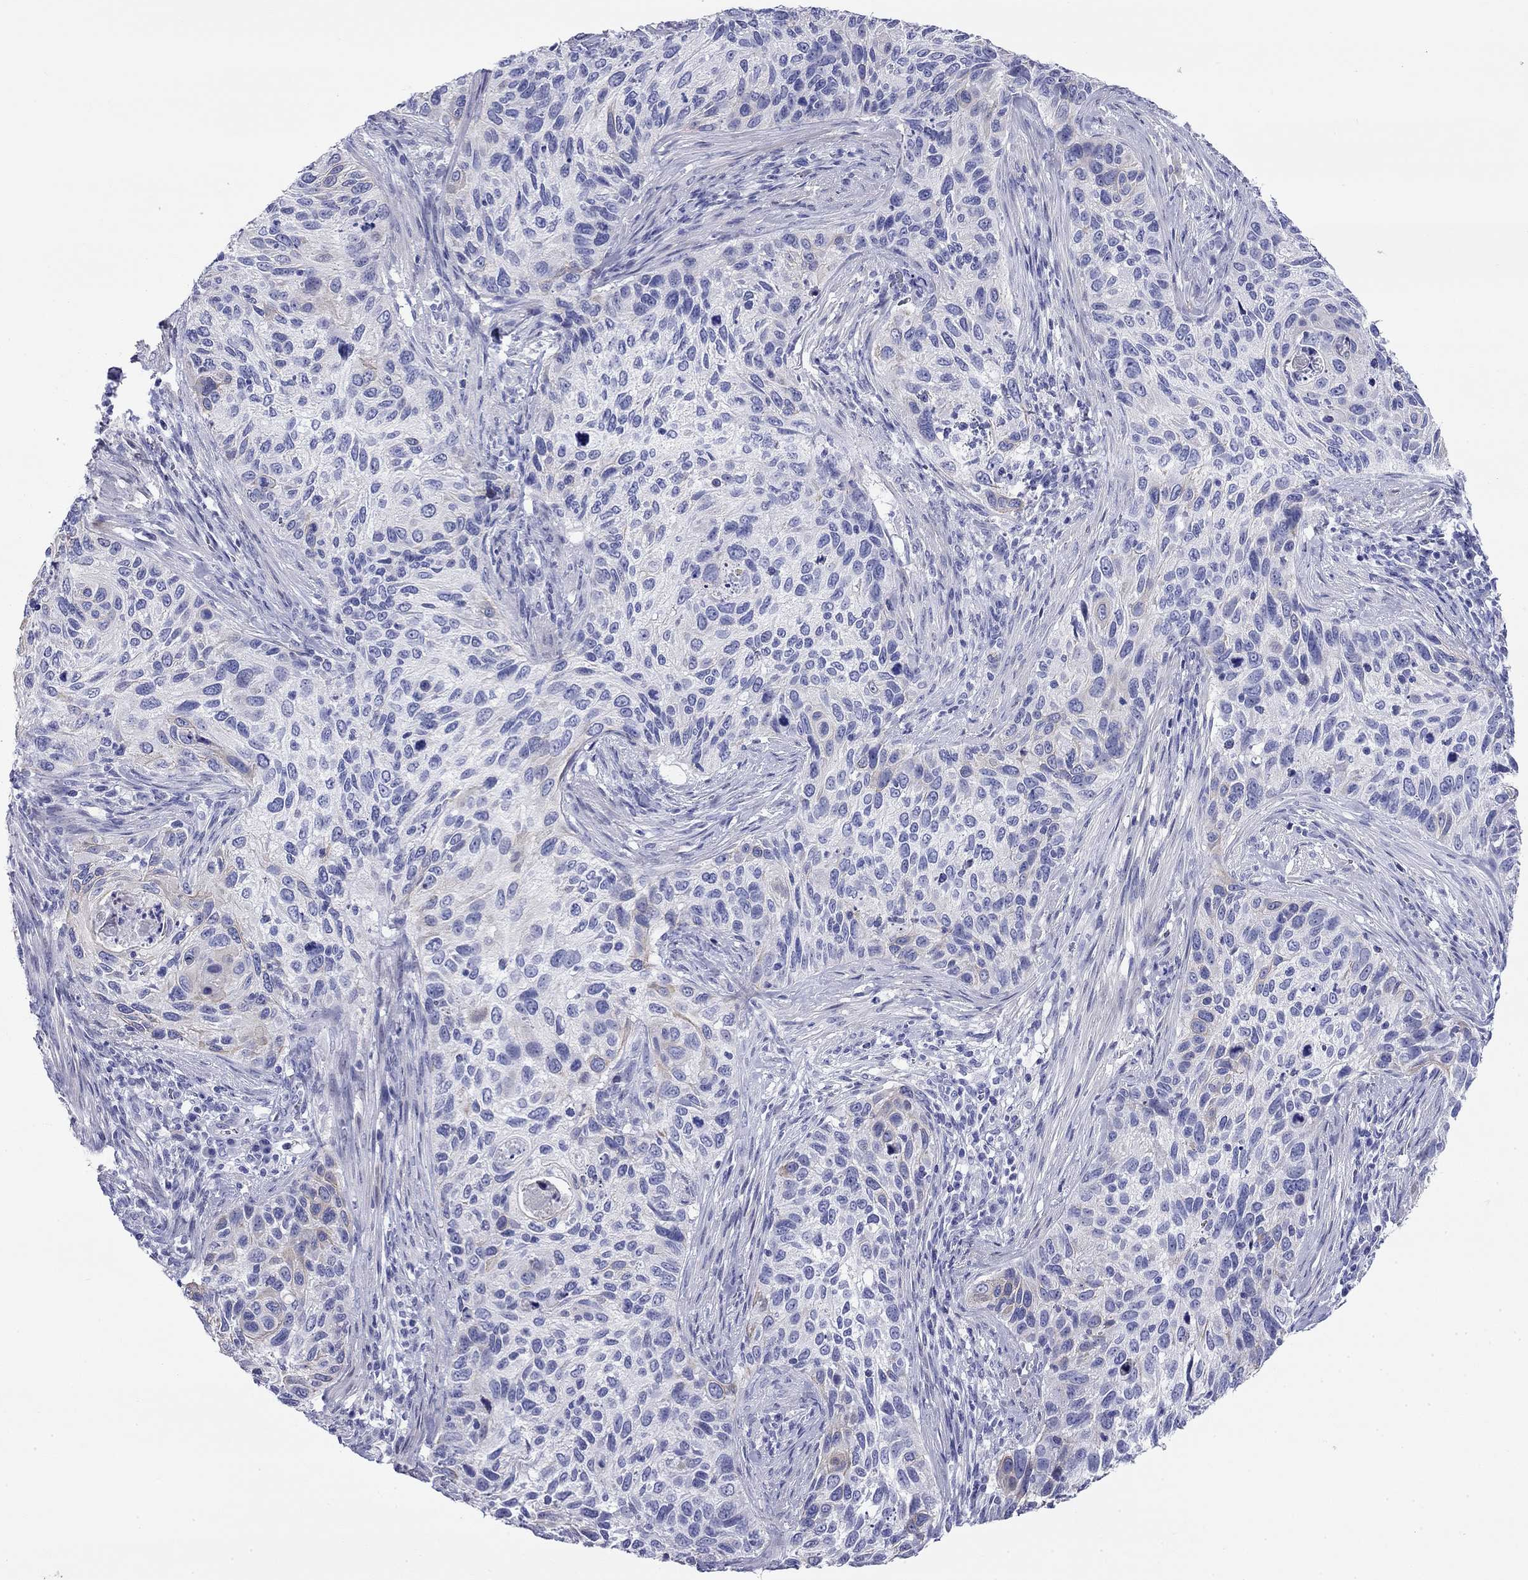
{"staining": {"intensity": "weak", "quantity": "<25%", "location": "cytoplasmic/membranous"}, "tissue": "cervical cancer", "cell_type": "Tumor cells", "image_type": "cancer", "snomed": [{"axis": "morphology", "description": "Squamous cell carcinoma, NOS"}, {"axis": "topography", "description": "Cervix"}], "caption": "There is no significant staining in tumor cells of cervical cancer (squamous cell carcinoma).", "gene": "CMYA5", "patient": {"sex": "female", "age": 70}}